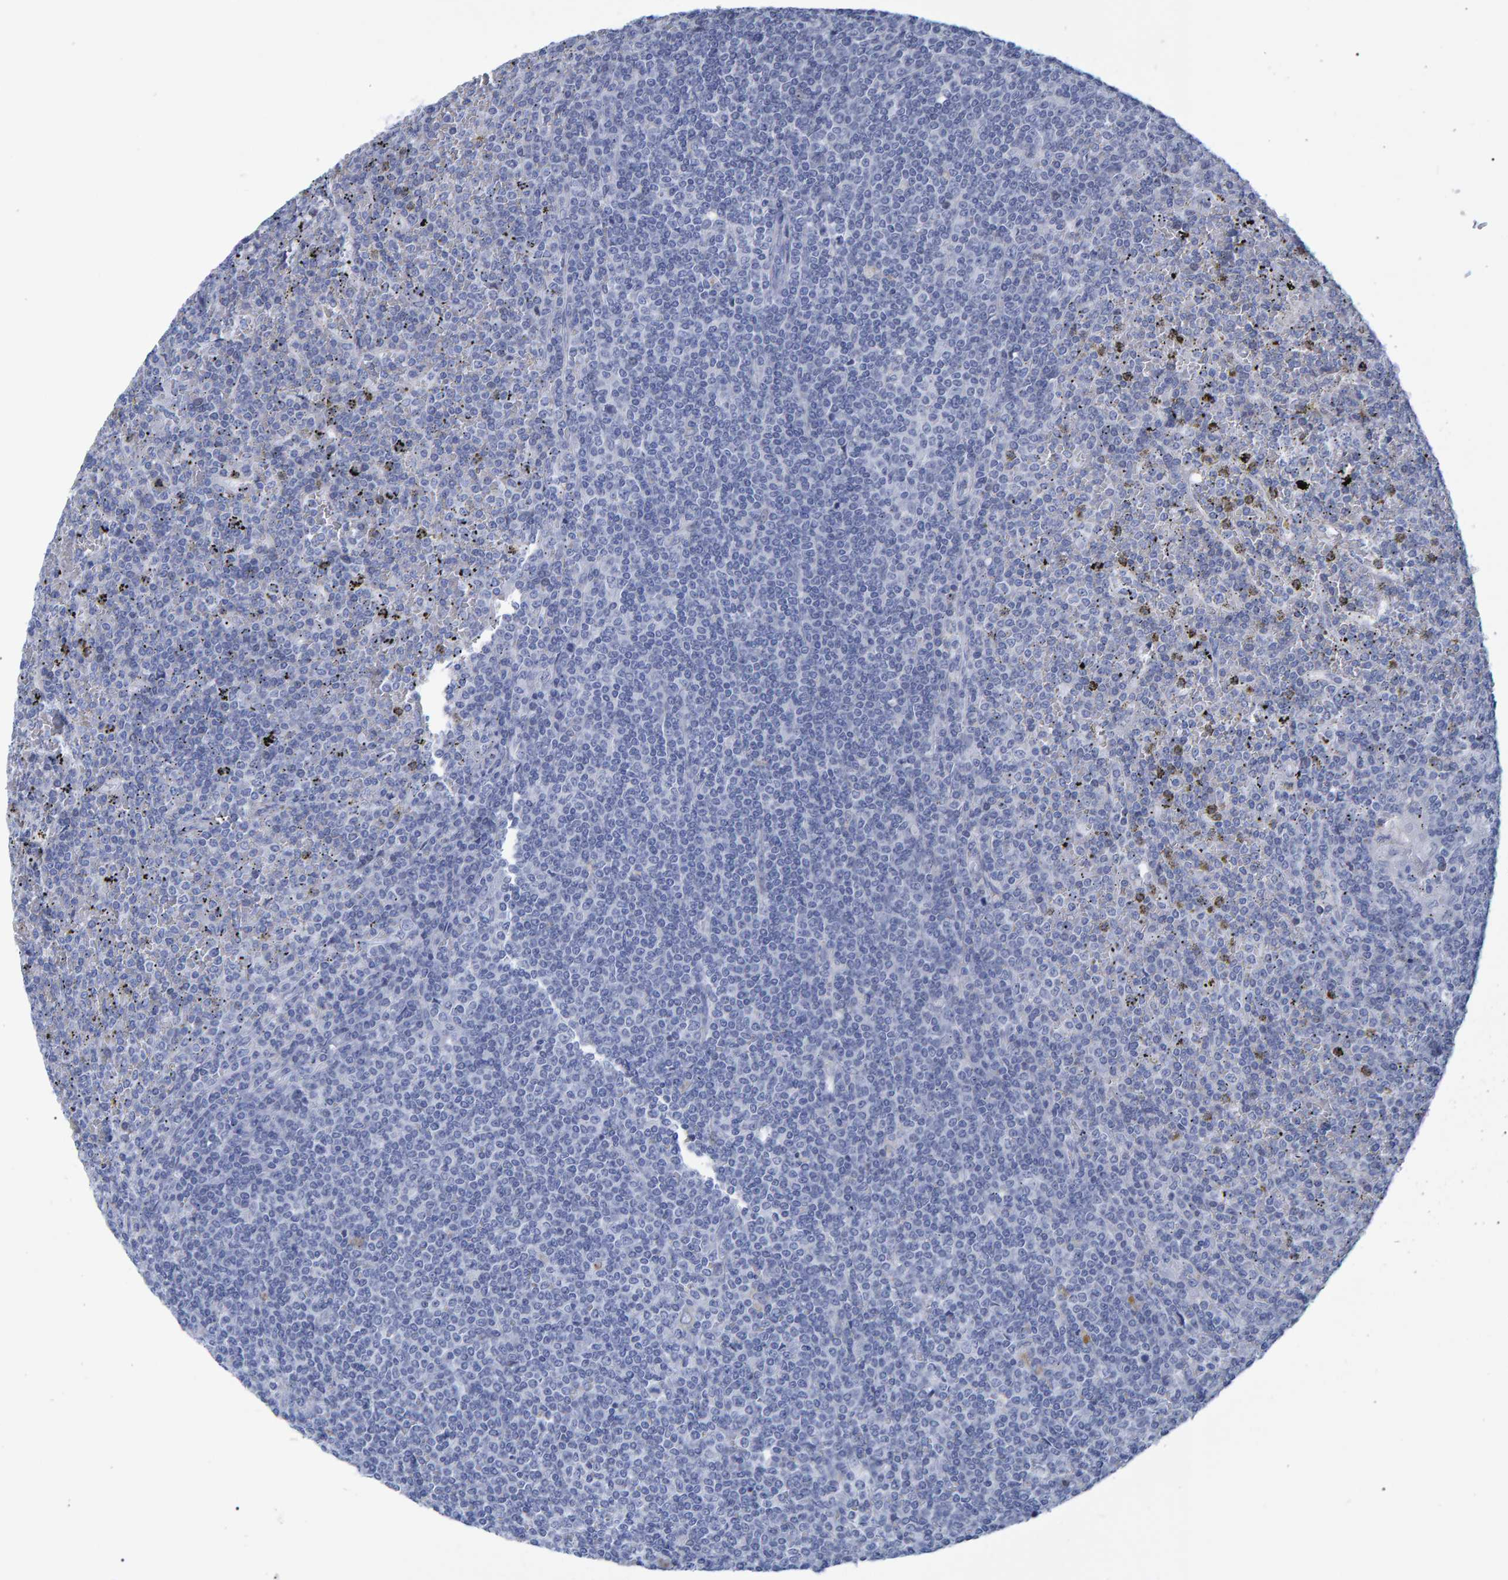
{"staining": {"intensity": "negative", "quantity": "none", "location": "none"}, "tissue": "lymphoma", "cell_type": "Tumor cells", "image_type": "cancer", "snomed": [{"axis": "morphology", "description": "Malignant lymphoma, non-Hodgkin's type, Low grade"}, {"axis": "topography", "description": "Spleen"}], "caption": "High power microscopy histopathology image of an immunohistochemistry (IHC) photomicrograph of lymphoma, revealing no significant staining in tumor cells. The staining was performed using DAB (3,3'-diaminobenzidine) to visualize the protein expression in brown, while the nuclei were stained in blue with hematoxylin (Magnification: 20x).", "gene": "PROCA1", "patient": {"sex": "female", "age": 19}}